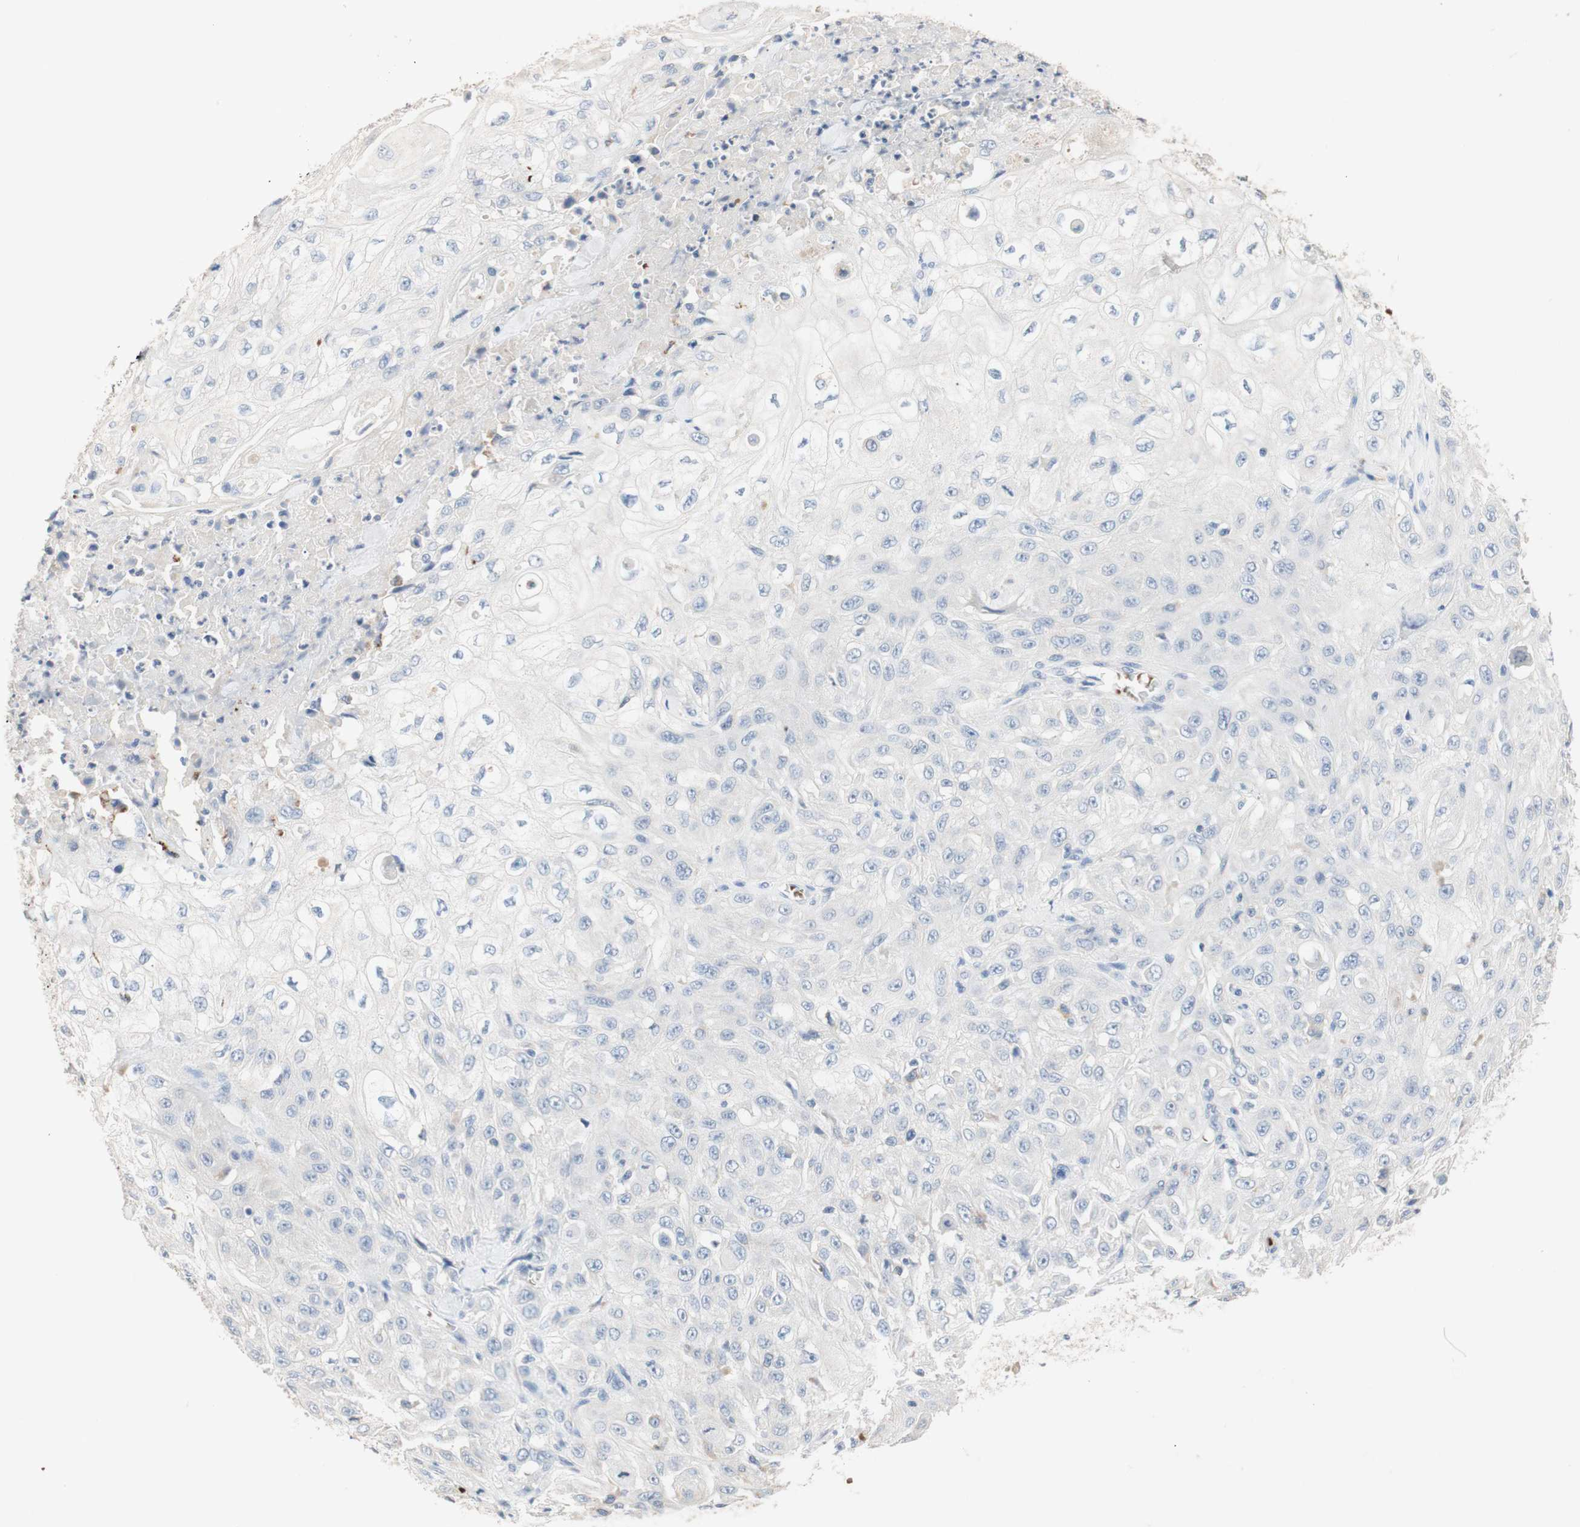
{"staining": {"intensity": "negative", "quantity": "none", "location": "none"}, "tissue": "skin cancer", "cell_type": "Tumor cells", "image_type": "cancer", "snomed": [{"axis": "morphology", "description": "Squamous cell carcinoma, NOS"}, {"axis": "morphology", "description": "Squamous cell carcinoma, metastatic, NOS"}, {"axis": "topography", "description": "Skin"}, {"axis": "topography", "description": "Lymph node"}], "caption": "An IHC image of skin cancer (metastatic squamous cell carcinoma) is shown. There is no staining in tumor cells of skin cancer (metastatic squamous cell carcinoma).", "gene": "CDON", "patient": {"sex": "male", "age": 75}}